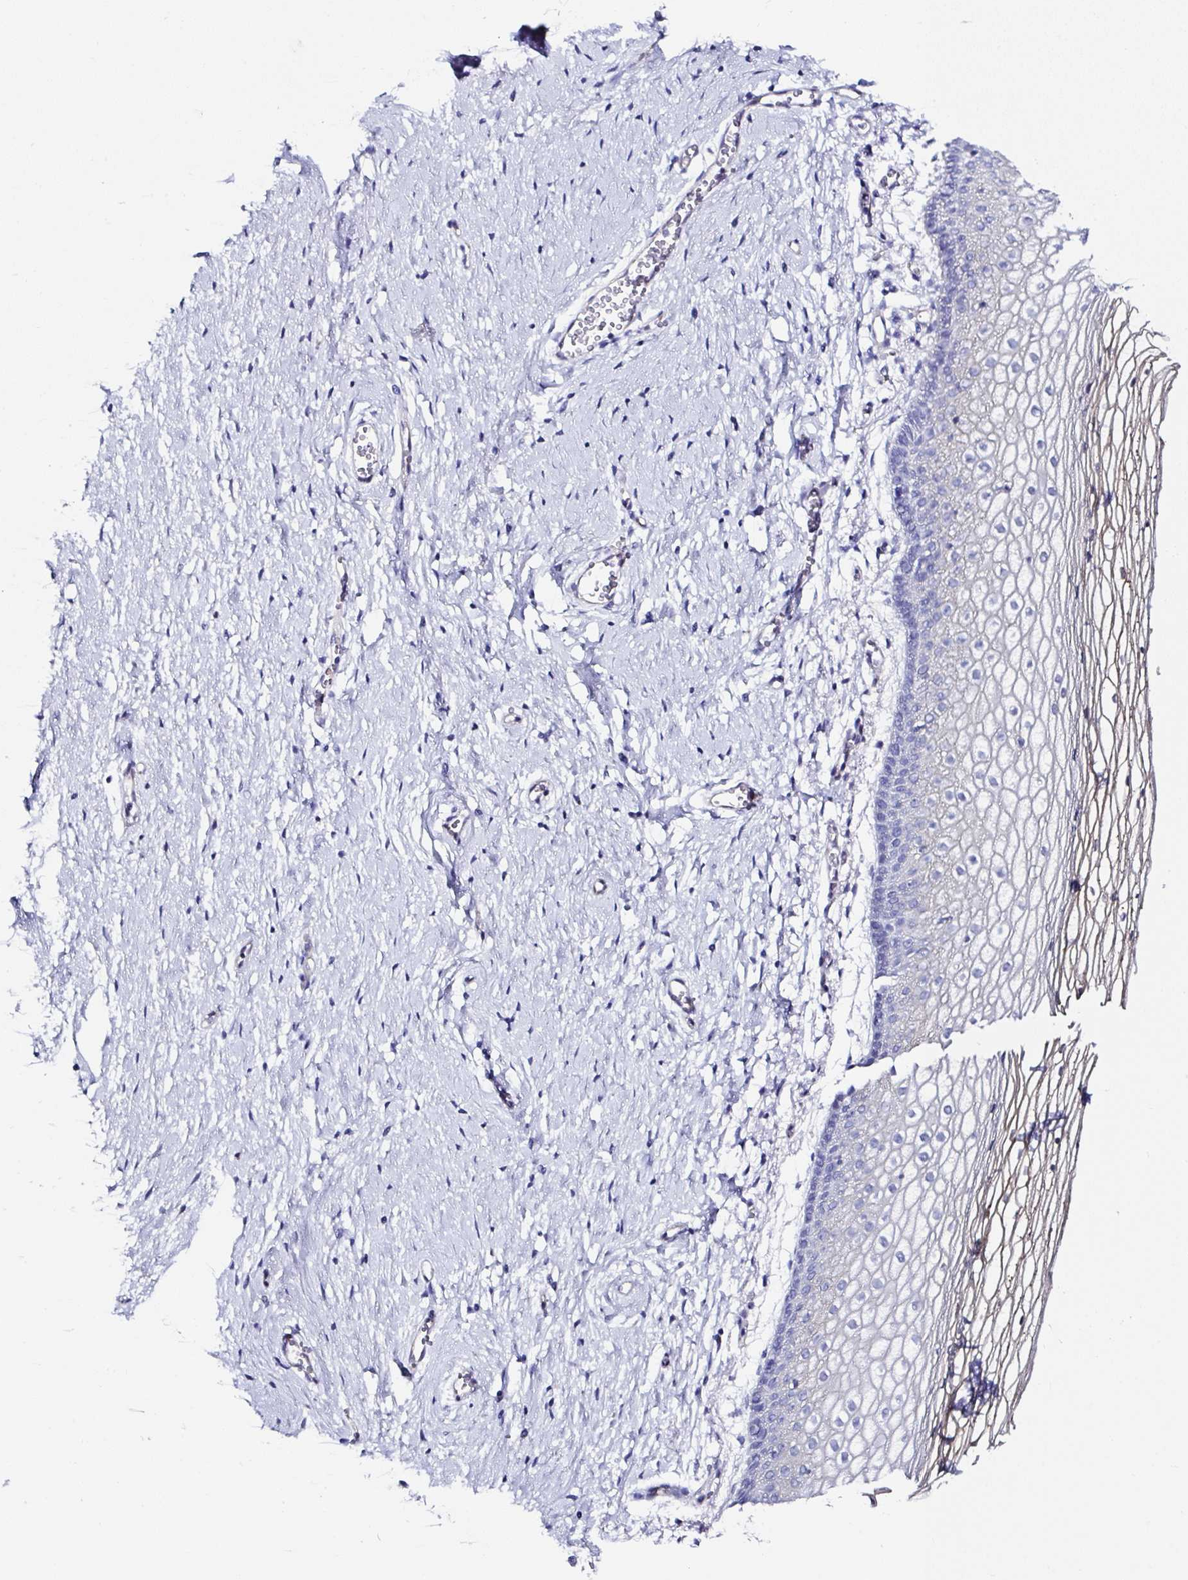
{"staining": {"intensity": "negative", "quantity": "none", "location": "none"}, "tissue": "vagina", "cell_type": "Squamous epithelial cells", "image_type": "normal", "snomed": [{"axis": "morphology", "description": "Normal tissue, NOS"}, {"axis": "topography", "description": "Vagina"}], "caption": "There is no significant staining in squamous epithelial cells of vagina. (DAB immunohistochemistry visualized using brightfield microscopy, high magnification).", "gene": "TMPRSS11E", "patient": {"sex": "female", "age": 56}}